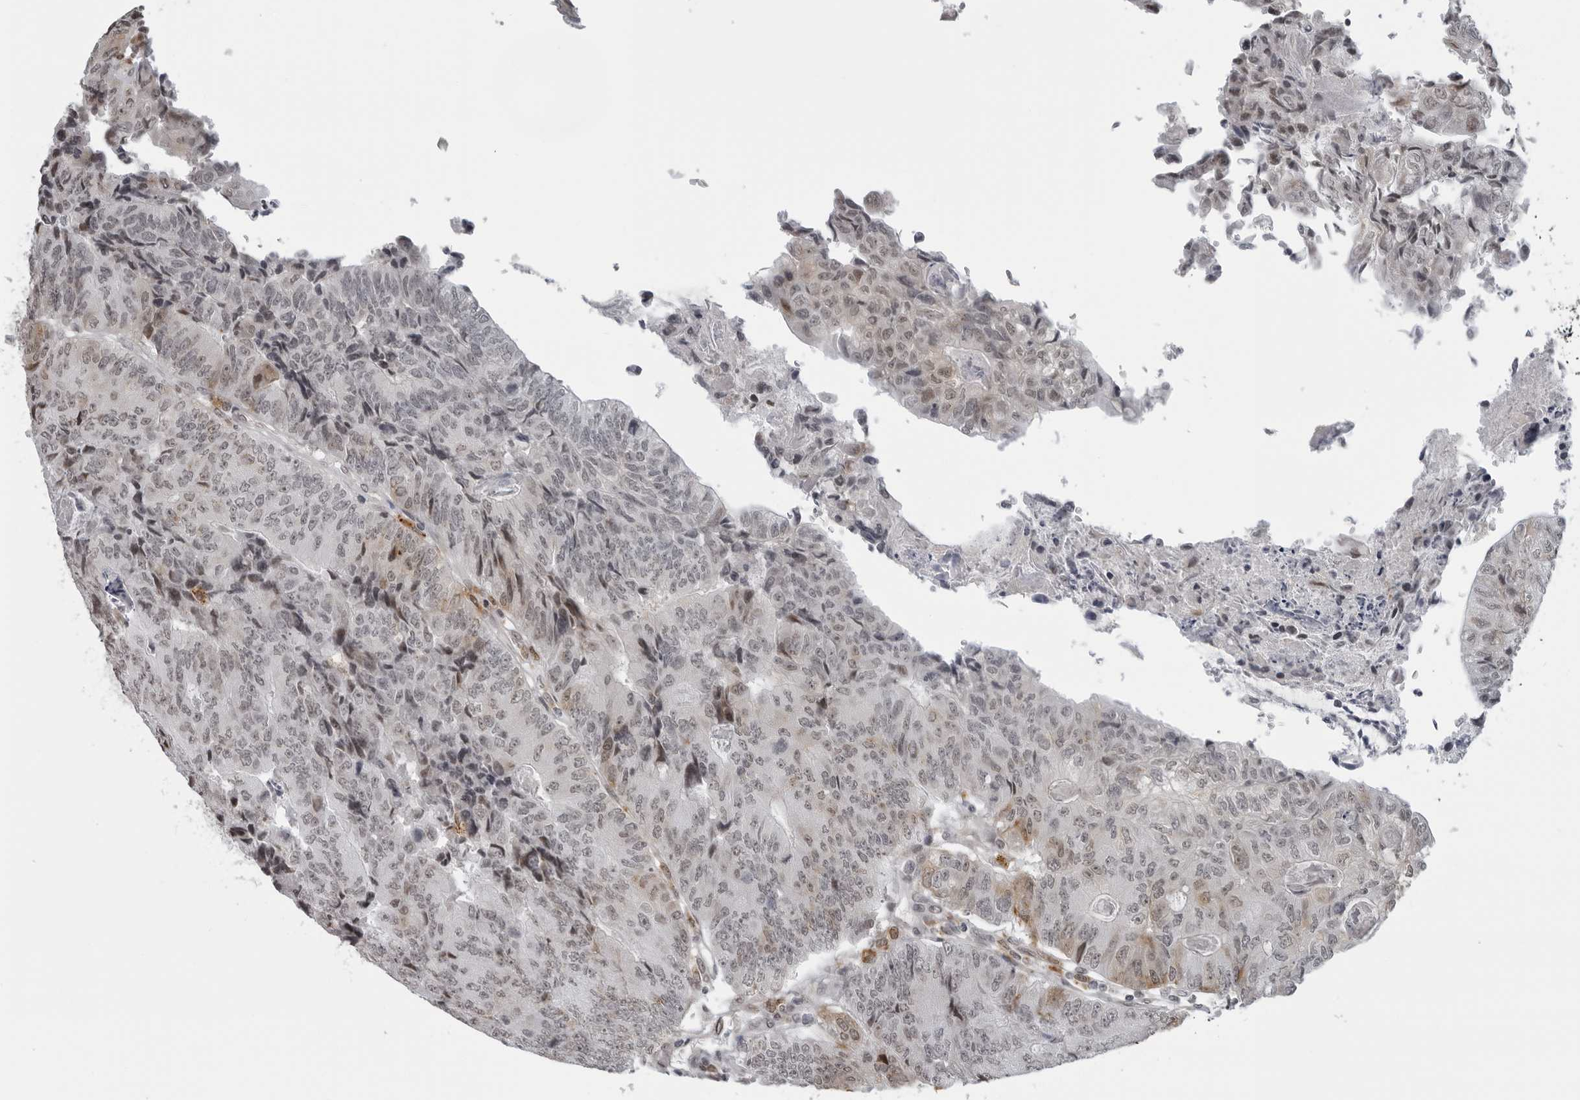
{"staining": {"intensity": "weak", "quantity": "25%-75%", "location": "nuclear"}, "tissue": "colorectal cancer", "cell_type": "Tumor cells", "image_type": "cancer", "snomed": [{"axis": "morphology", "description": "Adenocarcinoma, NOS"}, {"axis": "topography", "description": "Colon"}], "caption": "Immunohistochemical staining of colorectal cancer (adenocarcinoma) reveals low levels of weak nuclear staining in about 25%-75% of tumor cells.", "gene": "MAF", "patient": {"sex": "female", "age": 67}}